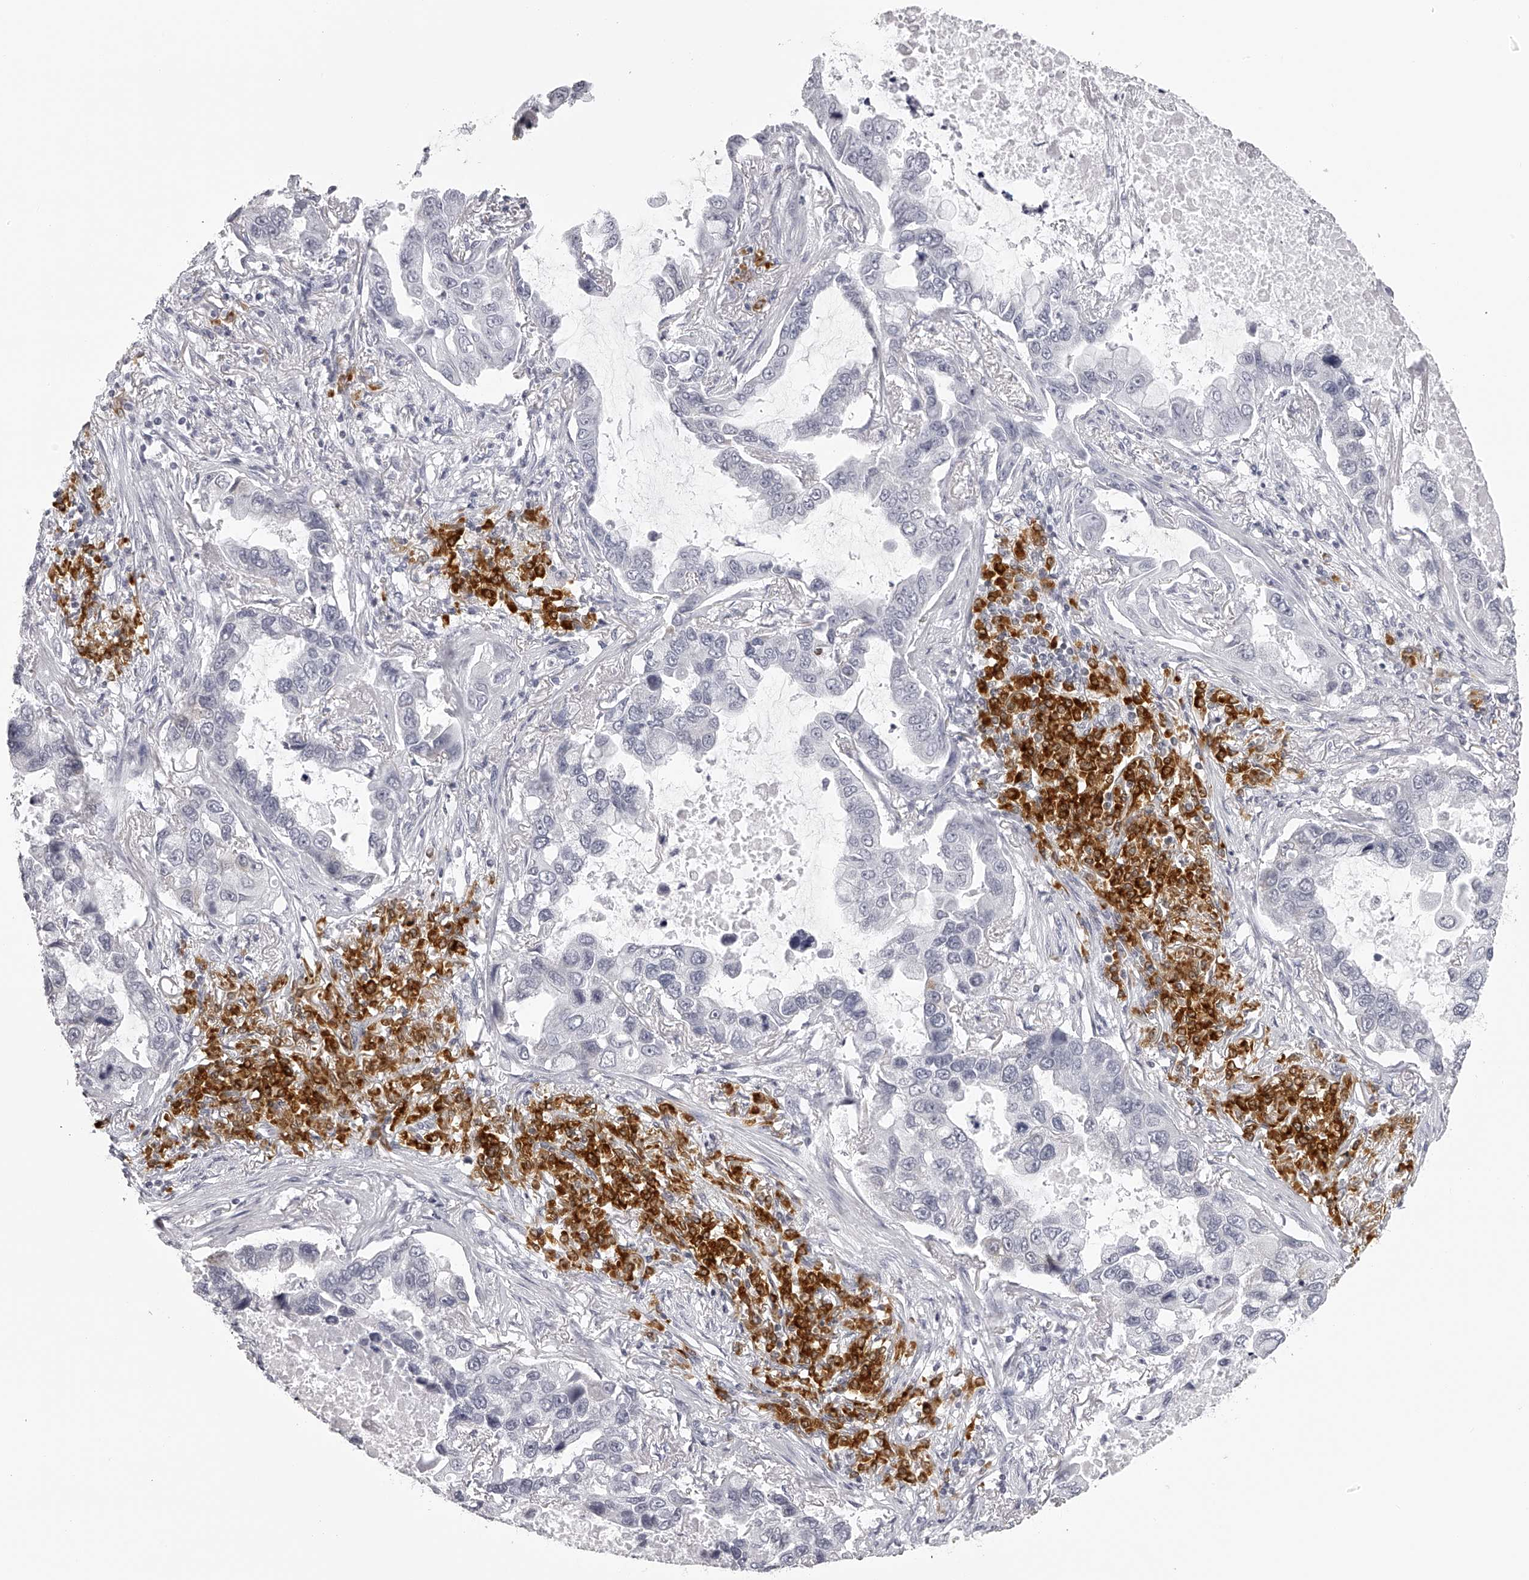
{"staining": {"intensity": "negative", "quantity": "none", "location": "none"}, "tissue": "lung cancer", "cell_type": "Tumor cells", "image_type": "cancer", "snomed": [{"axis": "morphology", "description": "Adenocarcinoma, NOS"}, {"axis": "topography", "description": "Lung"}], "caption": "Micrograph shows no protein staining in tumor cells of lung cancer (adenocarcinoma) tissue.", "gene": "SEC11C", "patient": {"sex": "male", "age": 64}}